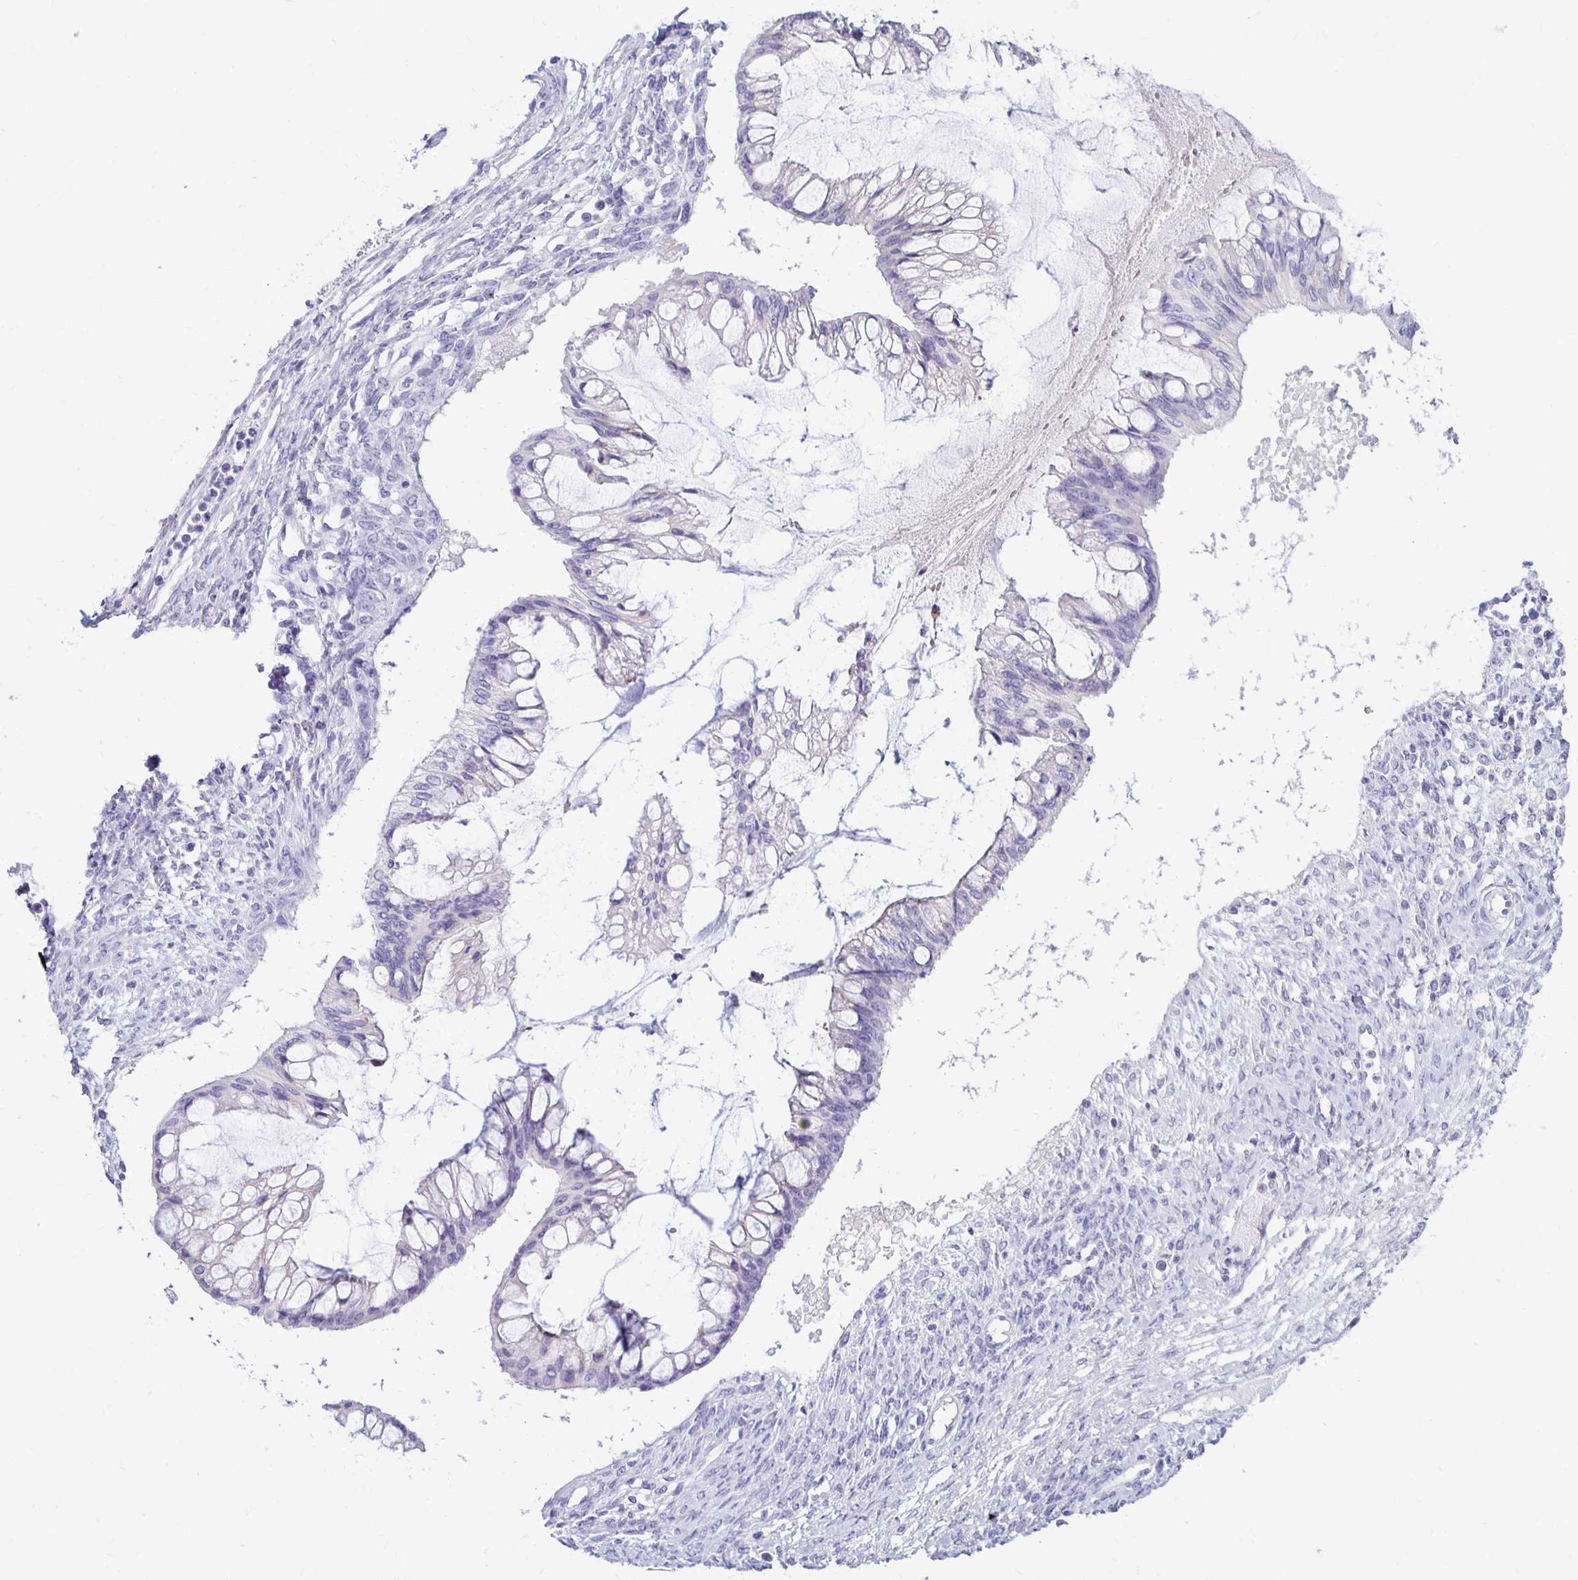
{"staining": {"intensity": "negative", "quantity": "none", "location": "none"}, "tissue": "ovarian cancer", "cell_type": "Tumor cells", "image_type": "cancer", "snomed": [{"axis": "morphology", "description": "Cystadenocarcinoma, mucinous, NOS"}, {"axis": "topography", "description": "Ovary"}], "caption": "Immunohistochemistry (IHC) micrograph of mucinous cystadenocarcinoma (ovarian) stained for a protein (brown), which reveals no positivity in tumor cells.", "gene": "FNTB", "patient": {"sex": "female", "age": 73}}